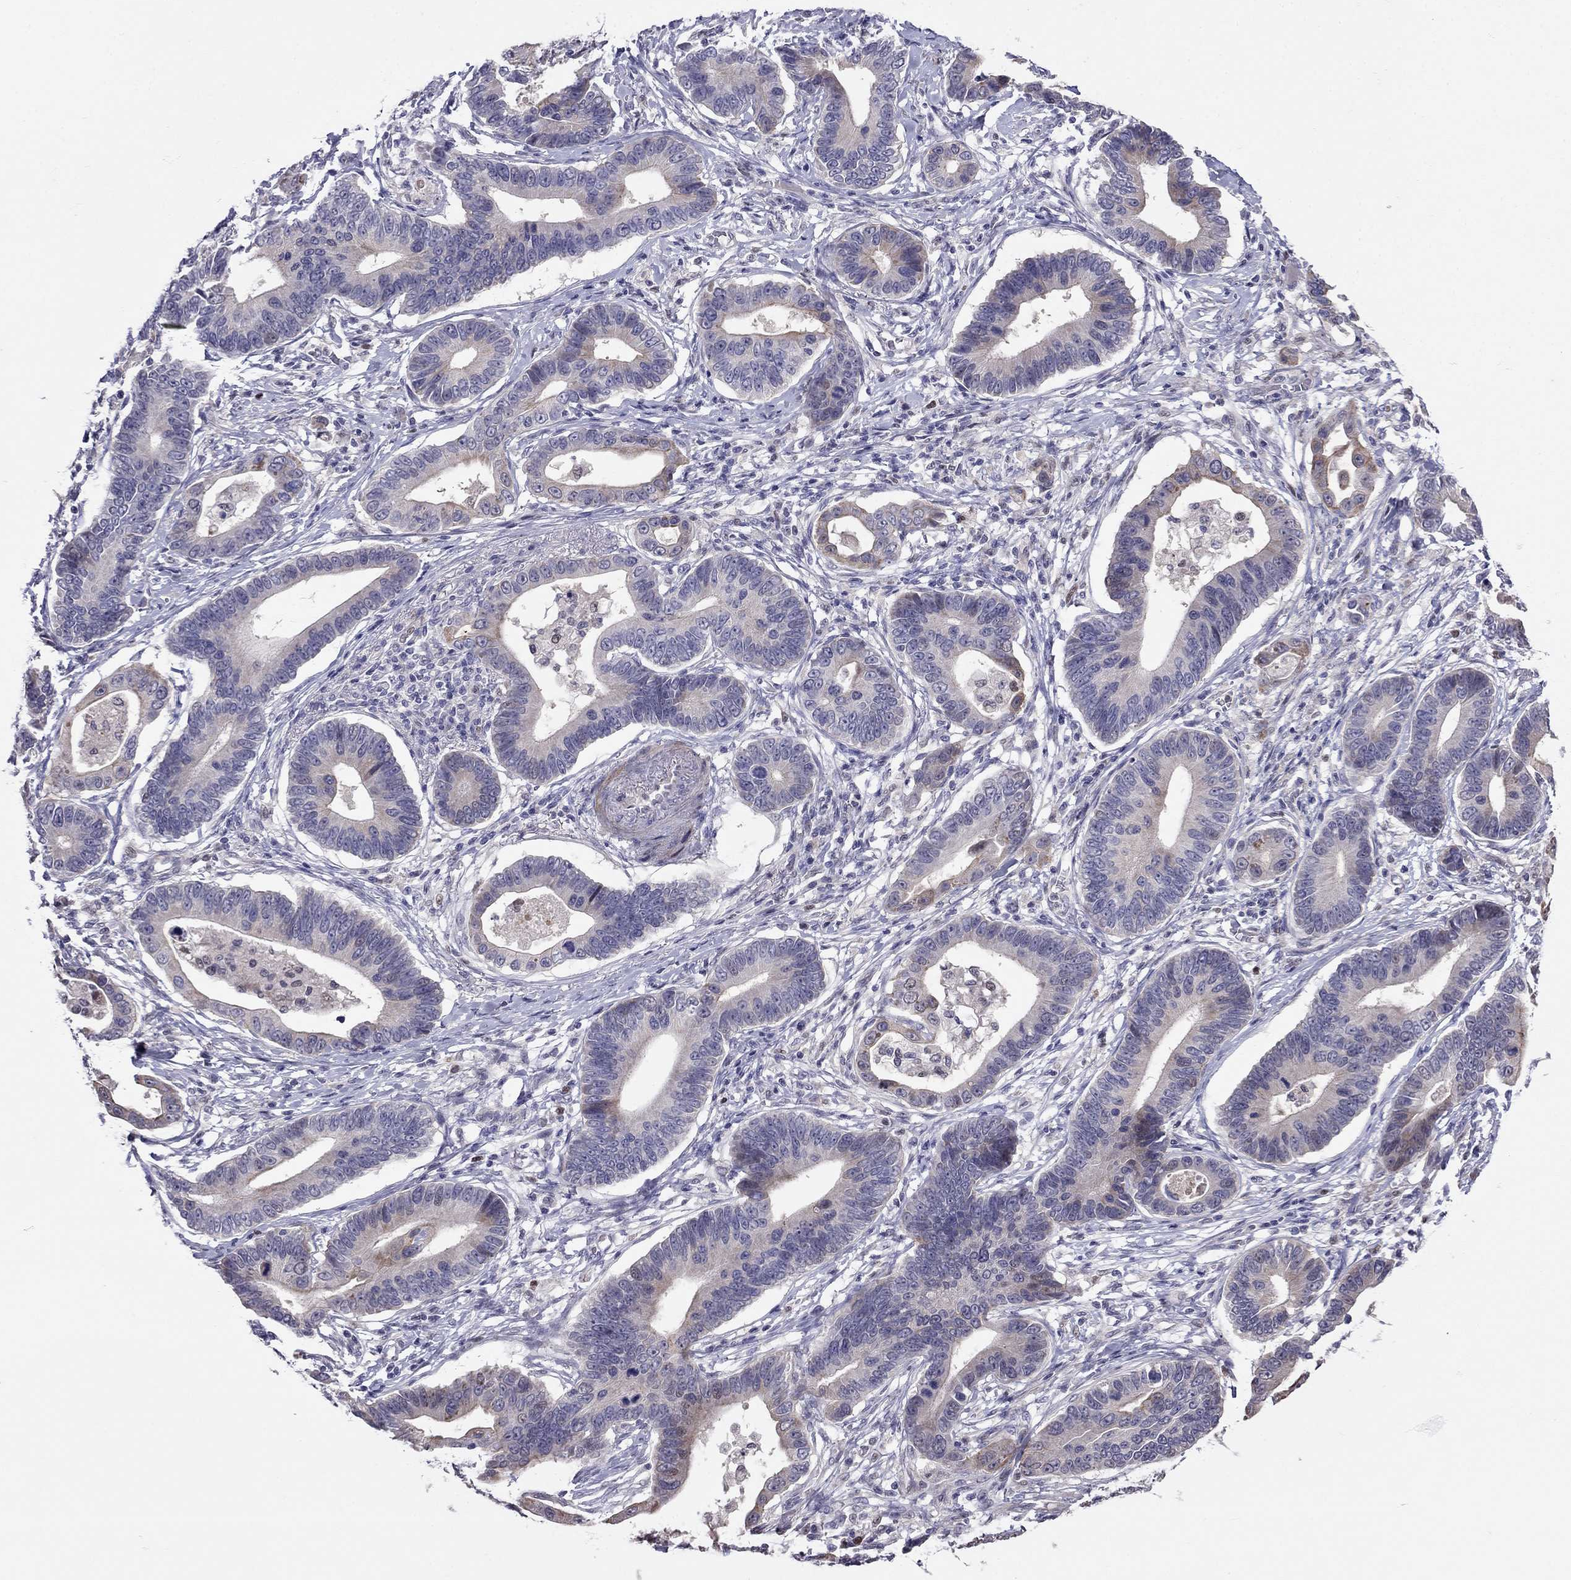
{"staining": {"intensity": "weak", "quantity": "25%-75%", "location": "cytoplasmic/membranous"}, "tissue": "stomach cancer", "cell_type": "Tumor cells", "image_type": "cancer", "snomed": [{"axis": "morphology", "description": "Adenocarcinoma, NOS"}, {"axis": "topography", "description": "Stomach"}], "caption": "A low amount of weak cytoplasmic/membranous positivity is appreciated in about 25%-75% of tumor cells in stomach adenocarcinoma tissue.", "gene": "LRRC39", "patient": {"sex": "male", "age": 84}}